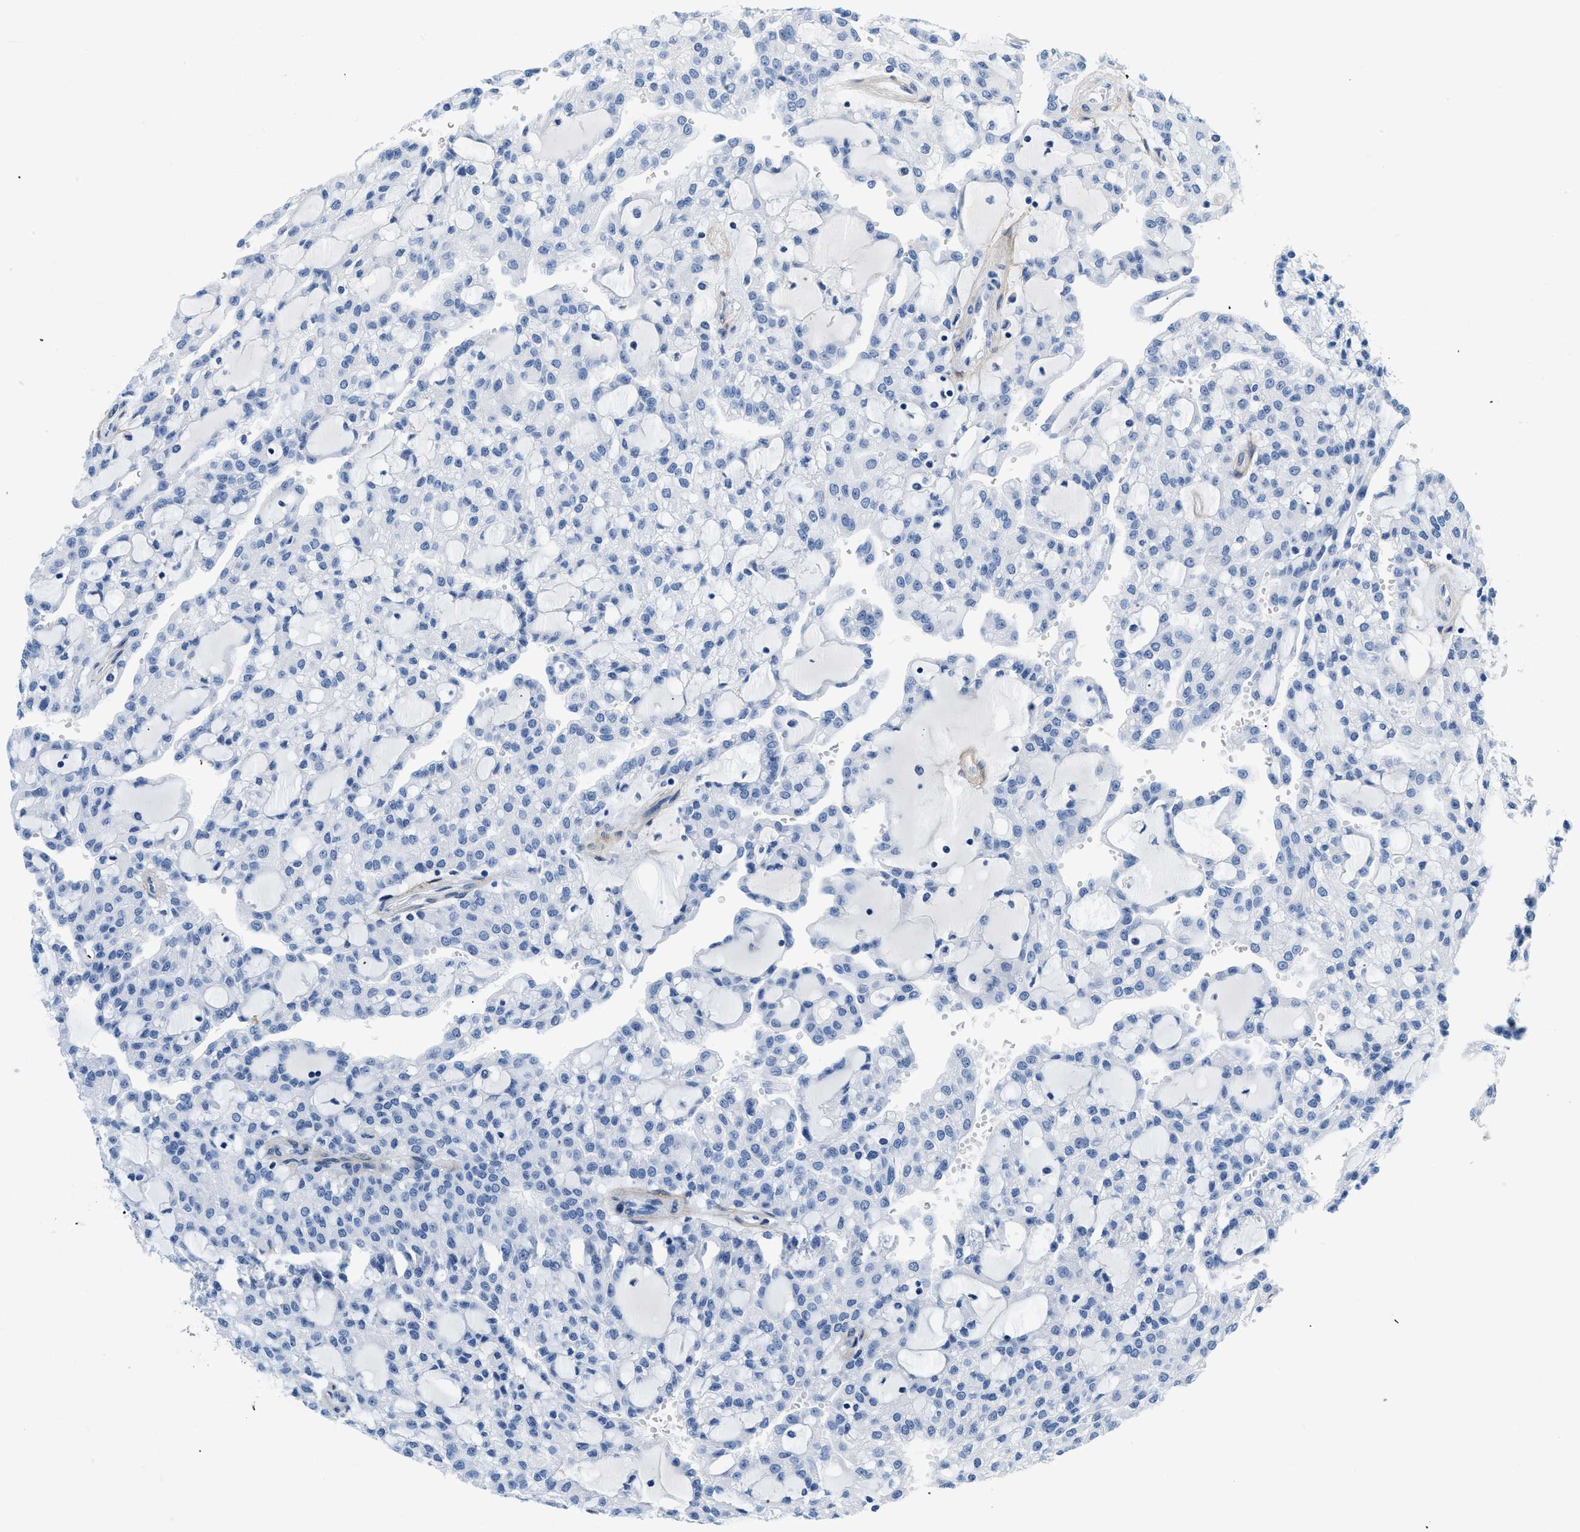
{"staining": {"intensity": "negative", "quantity": "none", "location": "none"}, "tissue": "renal cancer", "cell_type": "Tumor cells", "image_type": "cancer", "snomed": [{"axis": "morphology", "description": "Adenocarcinoma, NOS"}, {"axis": "topography", "description": "Kidney"}], "caption": "Immunohistochemical staining of renal adenocarcinoma shows no significant expression in tumor cells.", "gene": "PDGFRB", "patient": {"sex": "male", "age": 63}}